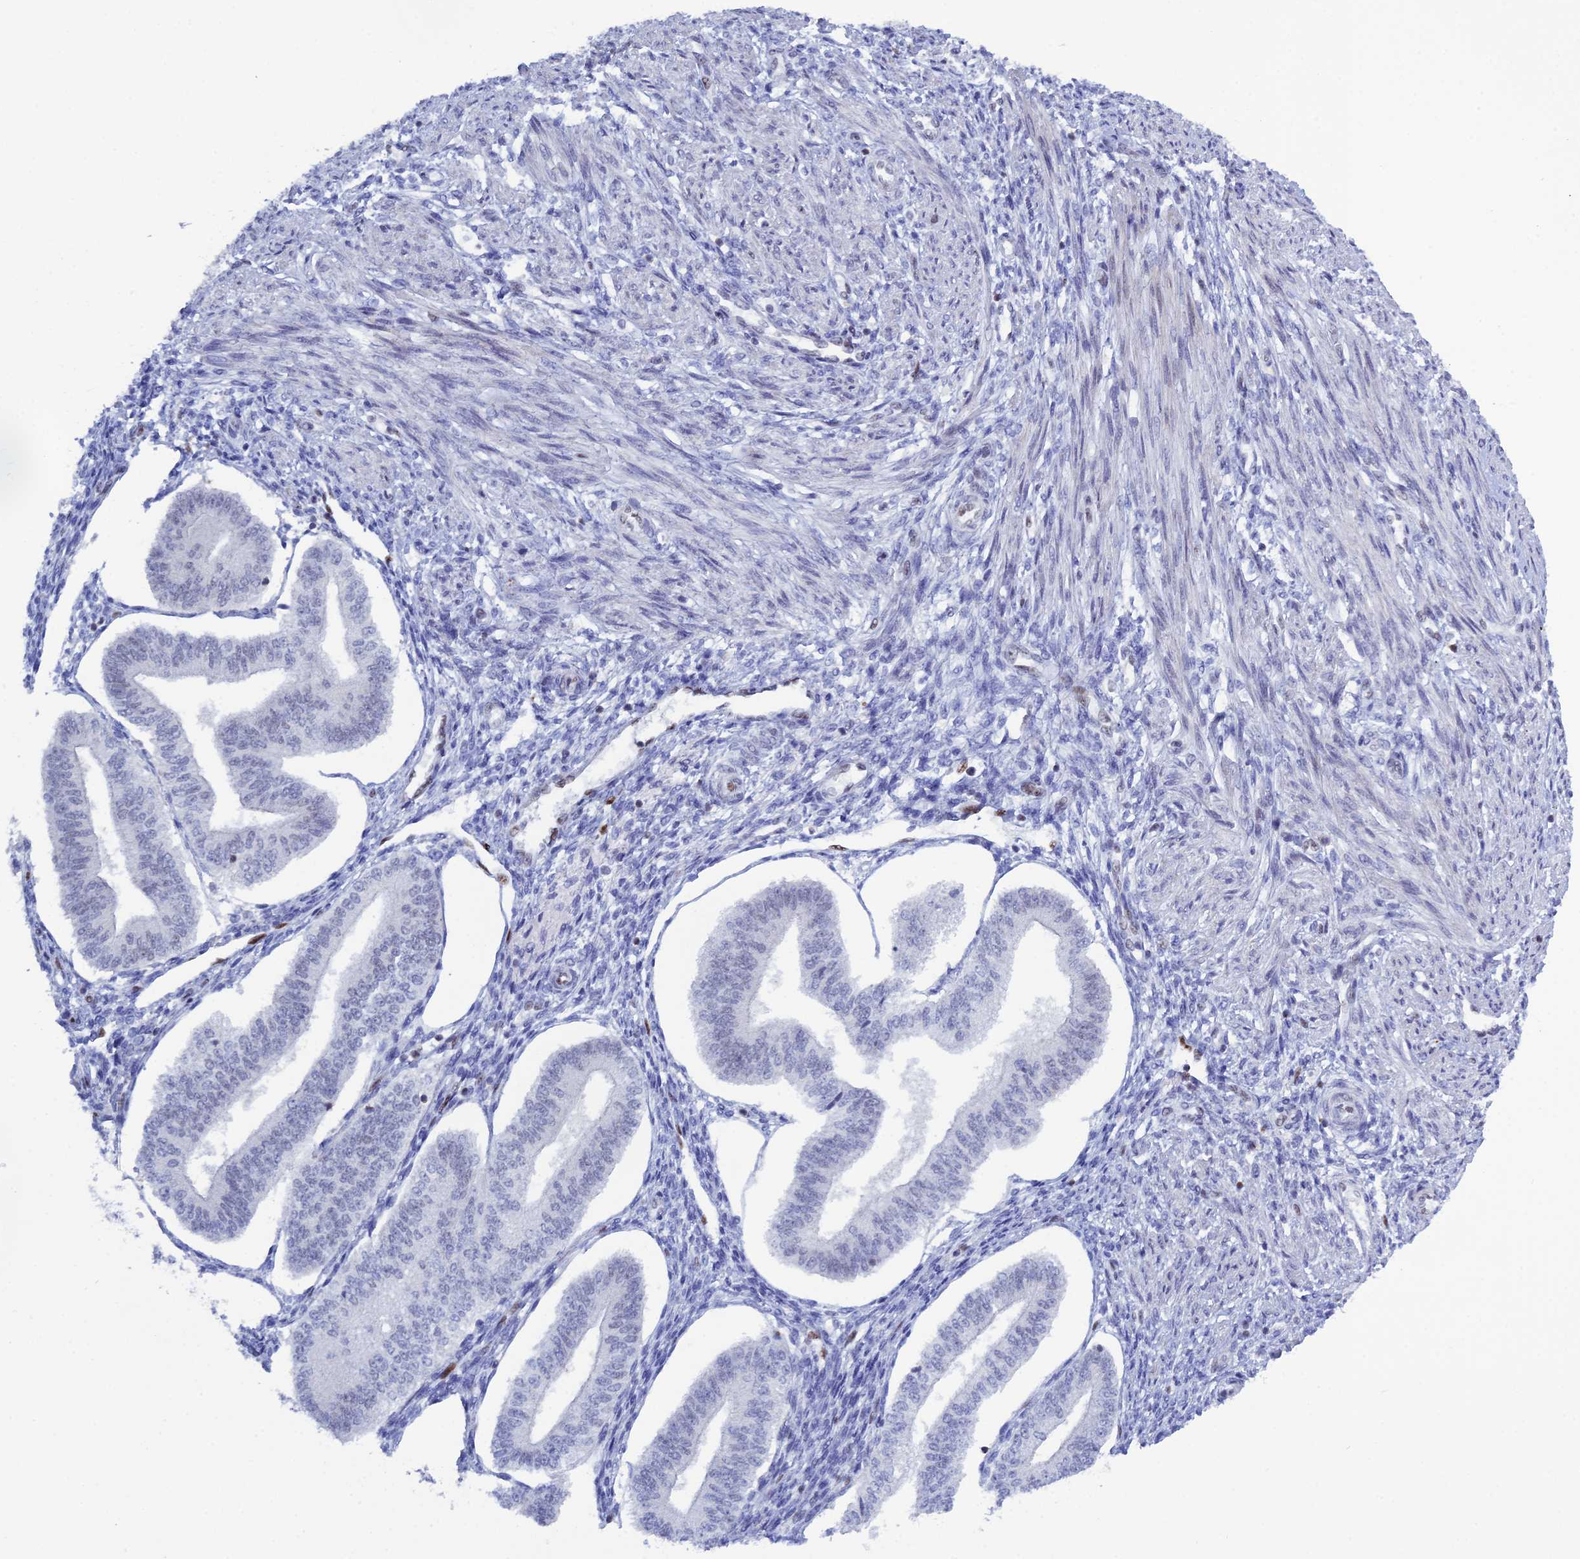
{"staining": {"intensity": "negative", "quantity": "none", "location": "none"}, "tissue": "endometrium", "cell_type": "Cells in endometrial stroma", "image_type": "normal", "snomed": [{"axis": "morphology", "description": "Normal tissue, NOS"}, {"axis": "topography", "description": "Endometrium"}], "caption": "An image of endometrium stained for a protein displays no brown staining in cells in endometrial stroma. (DAB immunohistochemistry visualized using brightfield microscopy, high magnification).", "gene": "NOL4L", "patient": {"sex": "female", "age": 34}}